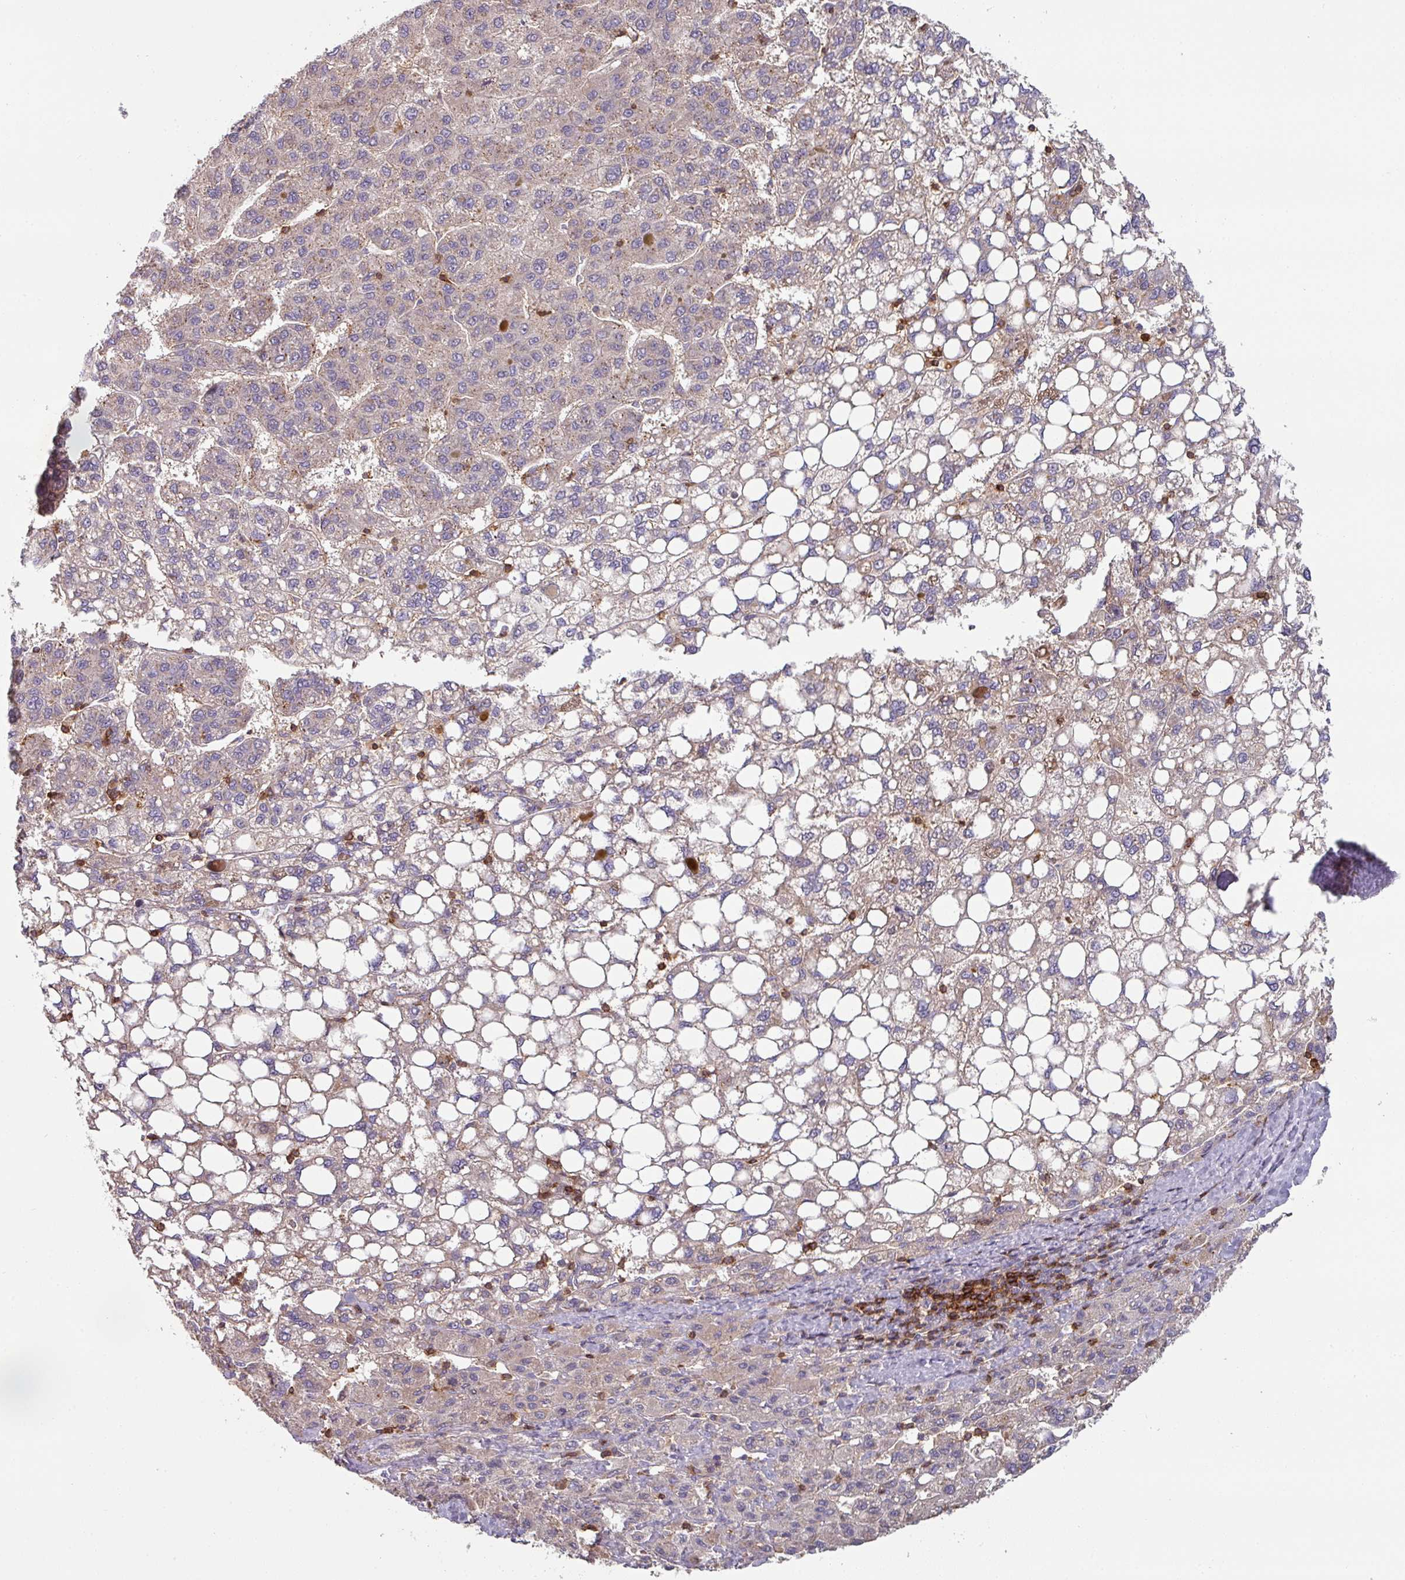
{"staining": {"intensity": "weak", "quantity": ">75%", "location": "cytoplasmic/membranous"}, "tissue": "liver cancer", "cell_type": "Tumor cells", "image_type": "cancer", "snomed": [{"axis": "morphology", "description": "Carcinoma, Hepatocellular, NOS"}, {"axis": "topography", "description": "Liver"}], "caption": "High-magnification brightfield microscopy of liver hepatocellular carcinoma stained with DAB (3,3'-diaminobenzidine) (brown) and counterstained with hematoxylin (blue). tumor cells exhibit weak cytoplasmic/membranous expression is present in about>75% of cells.", "gene": "CD3G", "patient": {"sex": "female", "age": 82}}